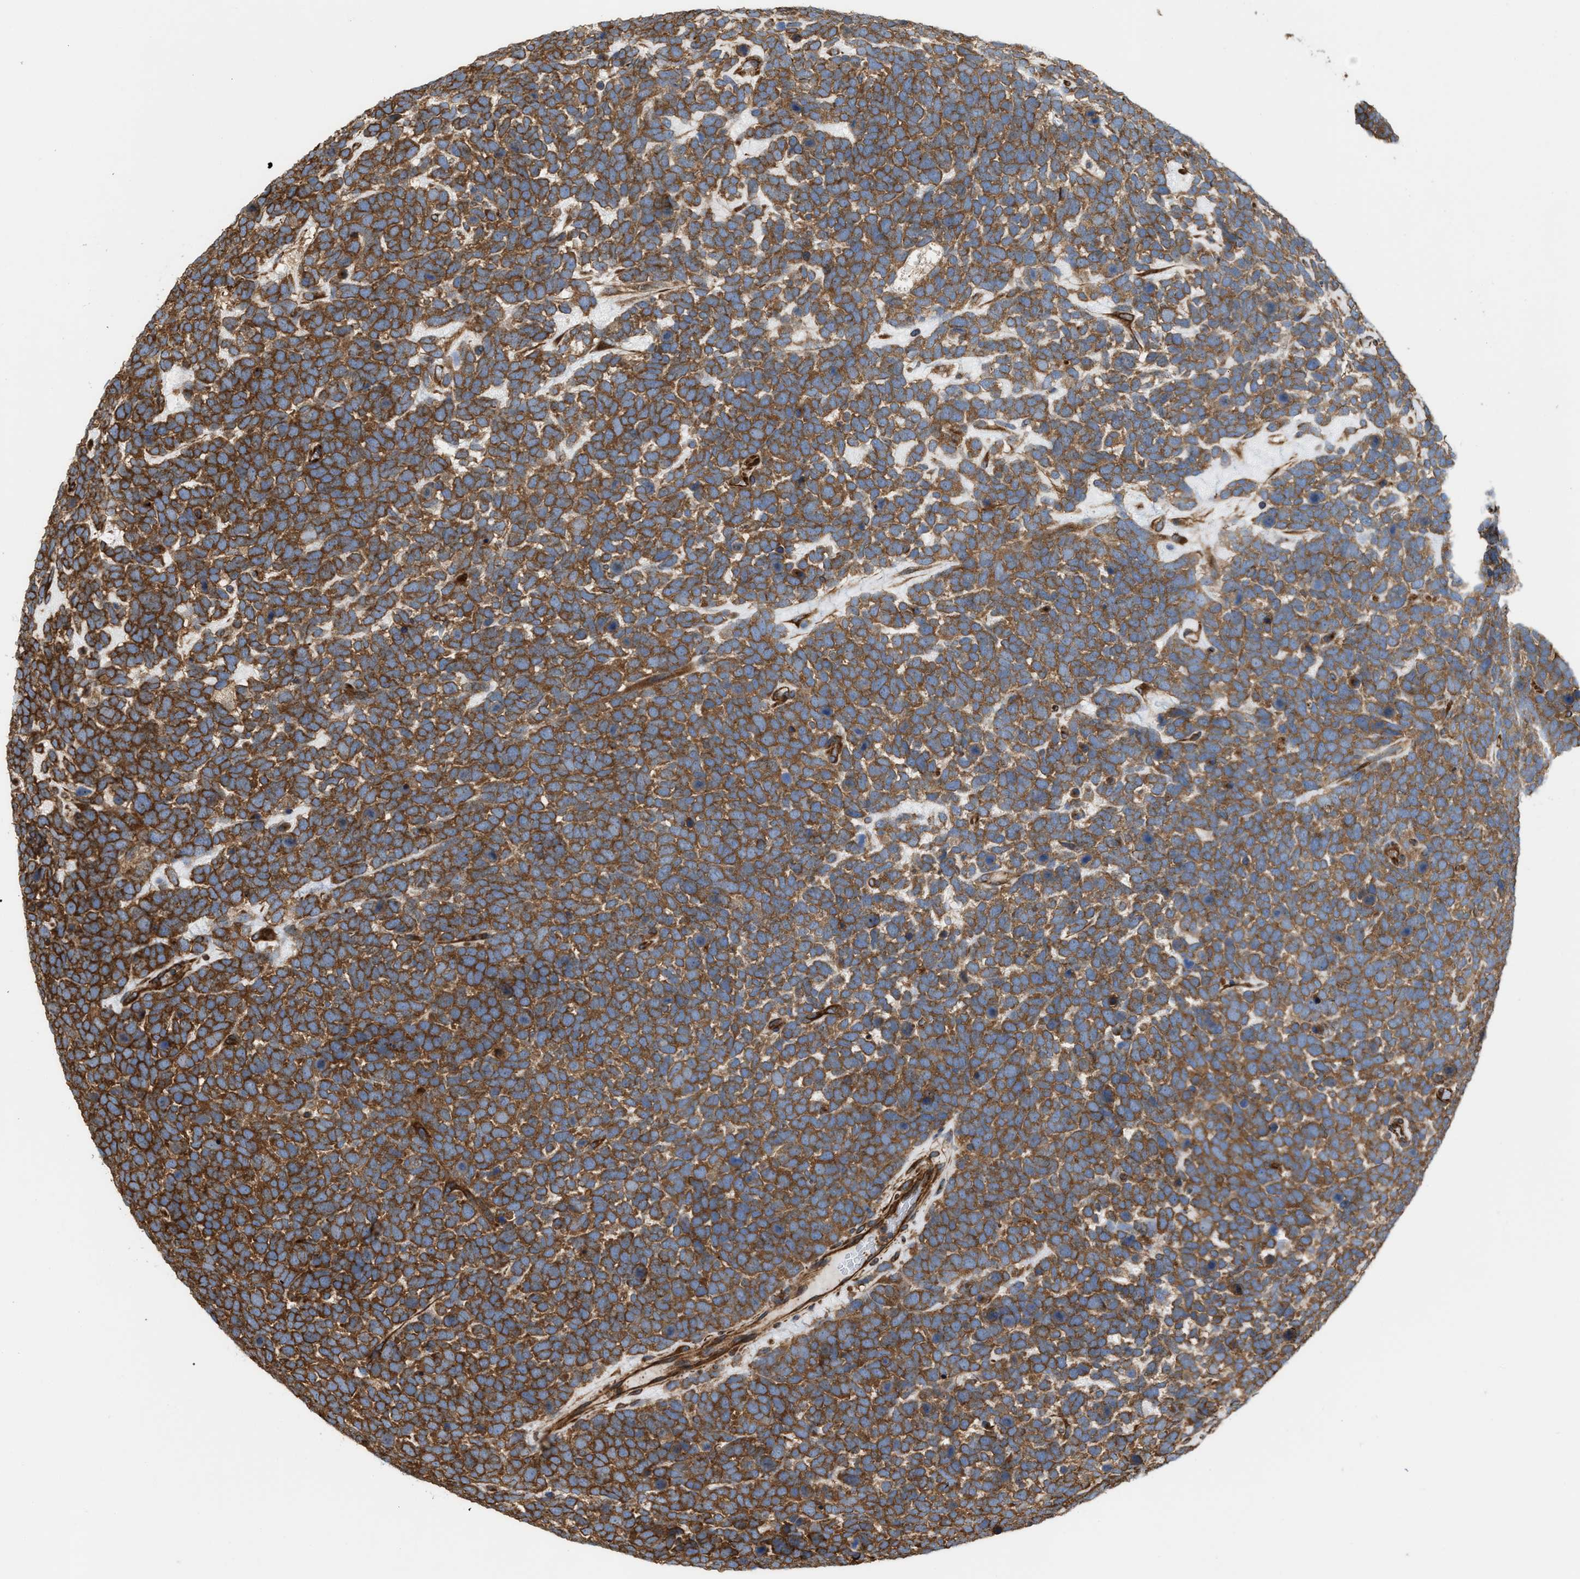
{"staining": {"intensity": "moderate", "quantity": ">75%", "location": "cytoplasmic/membranous"}, "tissue": "urothelial cancer", "cell_type": "Tumor cells", "image_type": "cancer", "snomed": [{"axis": "morphology", "description": "Urothelial carcinoma, High grade"}, {"axis": "topography", "description": "Urinary bladder"}], "caption": "Immunohistochemistry (IHC) micrograph of human high-grade urothelial carcinoma stained for a protein (brown), which displays medium levels of moderate cytoplasmic/membranous positivity in about >75% of tumor cells.", "gene": "EPS15L1", "patient": {"sex": "female", "age": 82}}